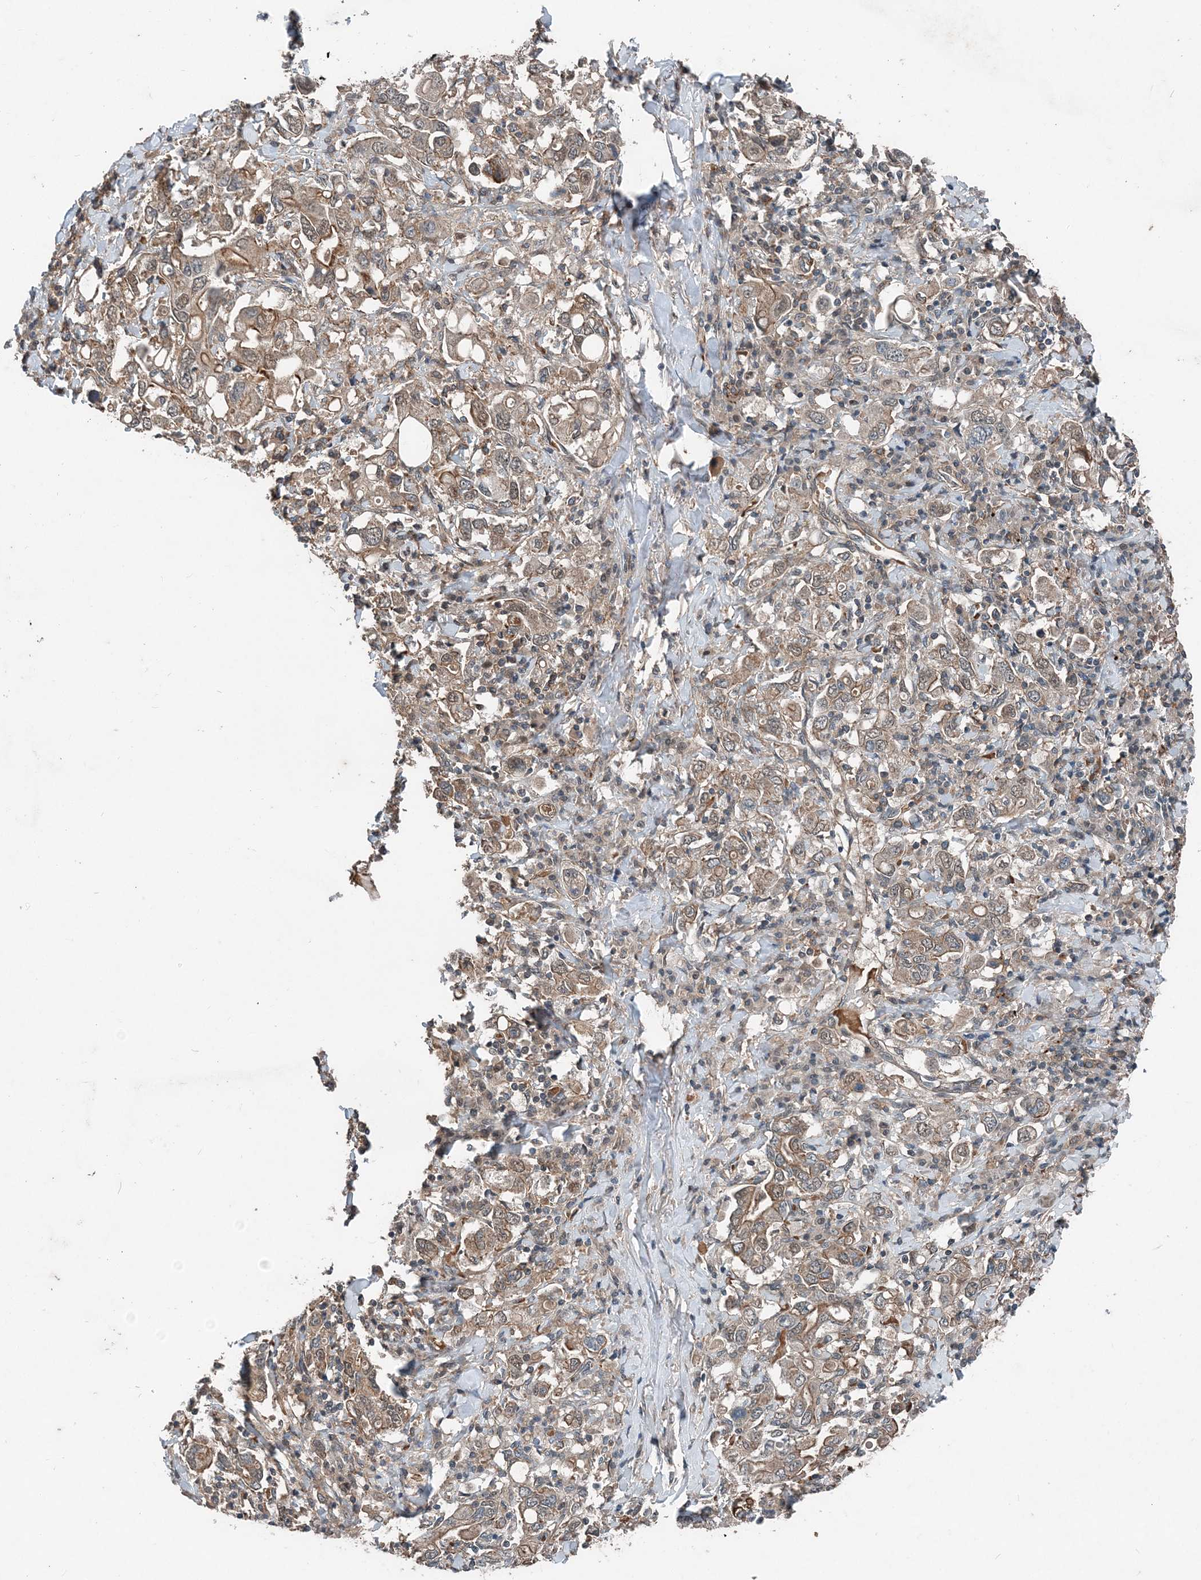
{"staining": {"intensity": "moderate", "quantity": ">75%", "location": "cytoplasmic/membranous"}, "tissue": "stomach cancer", "cell_type": "Tumor cells", "image_type": "cancer", "snomed": [{"axis": "morphology", "description": "Adenocarcinoma, NOS"}, {"axis": "topography", "description": "Stomach, upper"}], "caption": "Moderate cytoplasmic/membranous staining is present in approximately >75% of tumor cells in adenocarcinoma (stomach).", "gene": "SMPD3", "patient": {"sex": "male", "age": 62}}